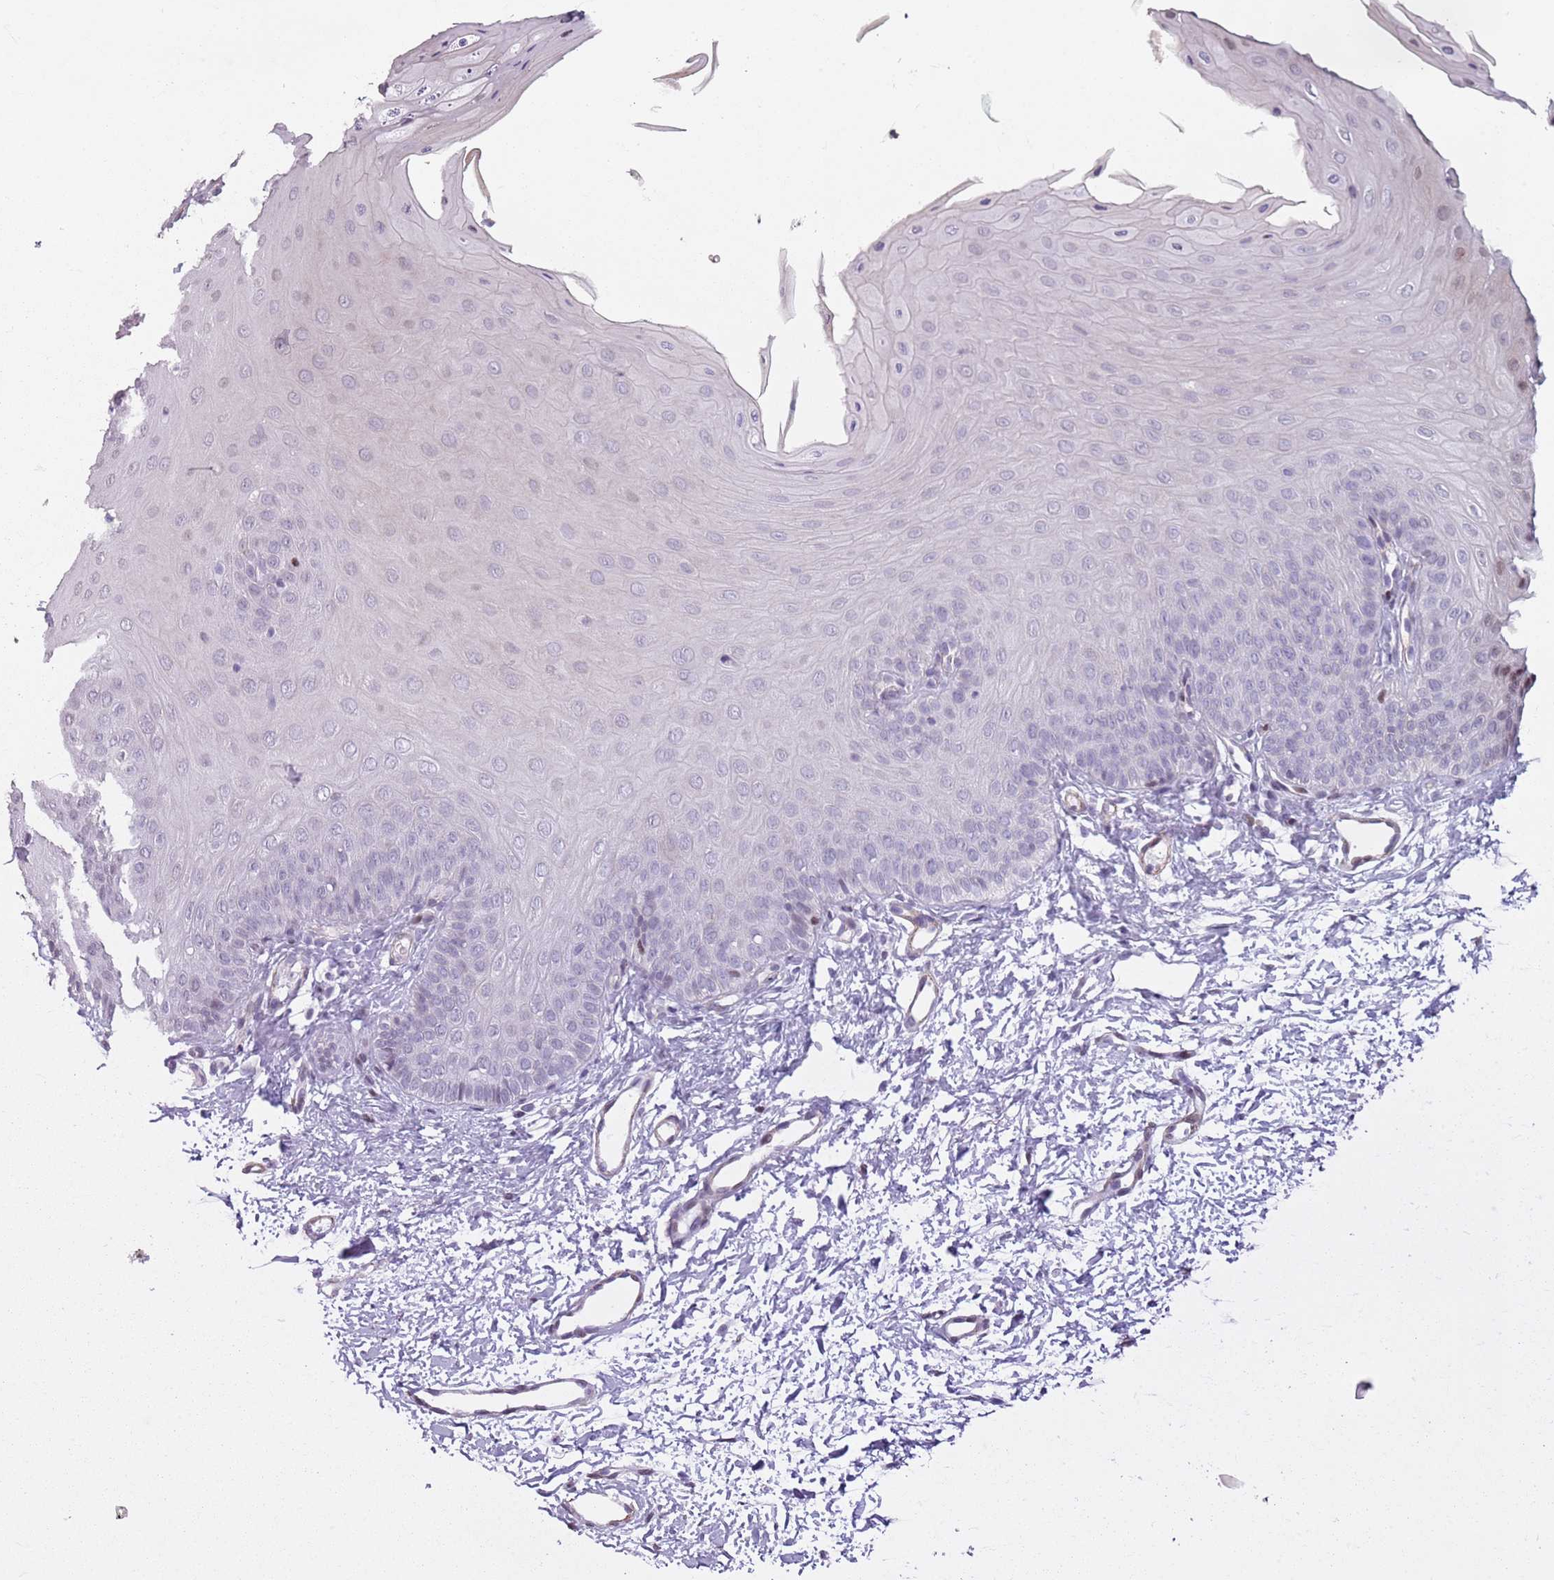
{"staining": {"intensity": "negative", "quantity": "none", "location": "none"}, "tissue": "oral mucosa", "cell_type": "Squamous epithelial cells", "image_type": "normal", "snomed": [{"axis": "morphology", "description": "Normal tissue, NOS"}, {"axis": "topography", "description": "Oral tissue"}], "caption": "IHC of unremarkable oral mucosa exhibits no staining in squamous epithelial cells.", "gene": "TMC4", "patient": {"sex": "female", "age": 68}}